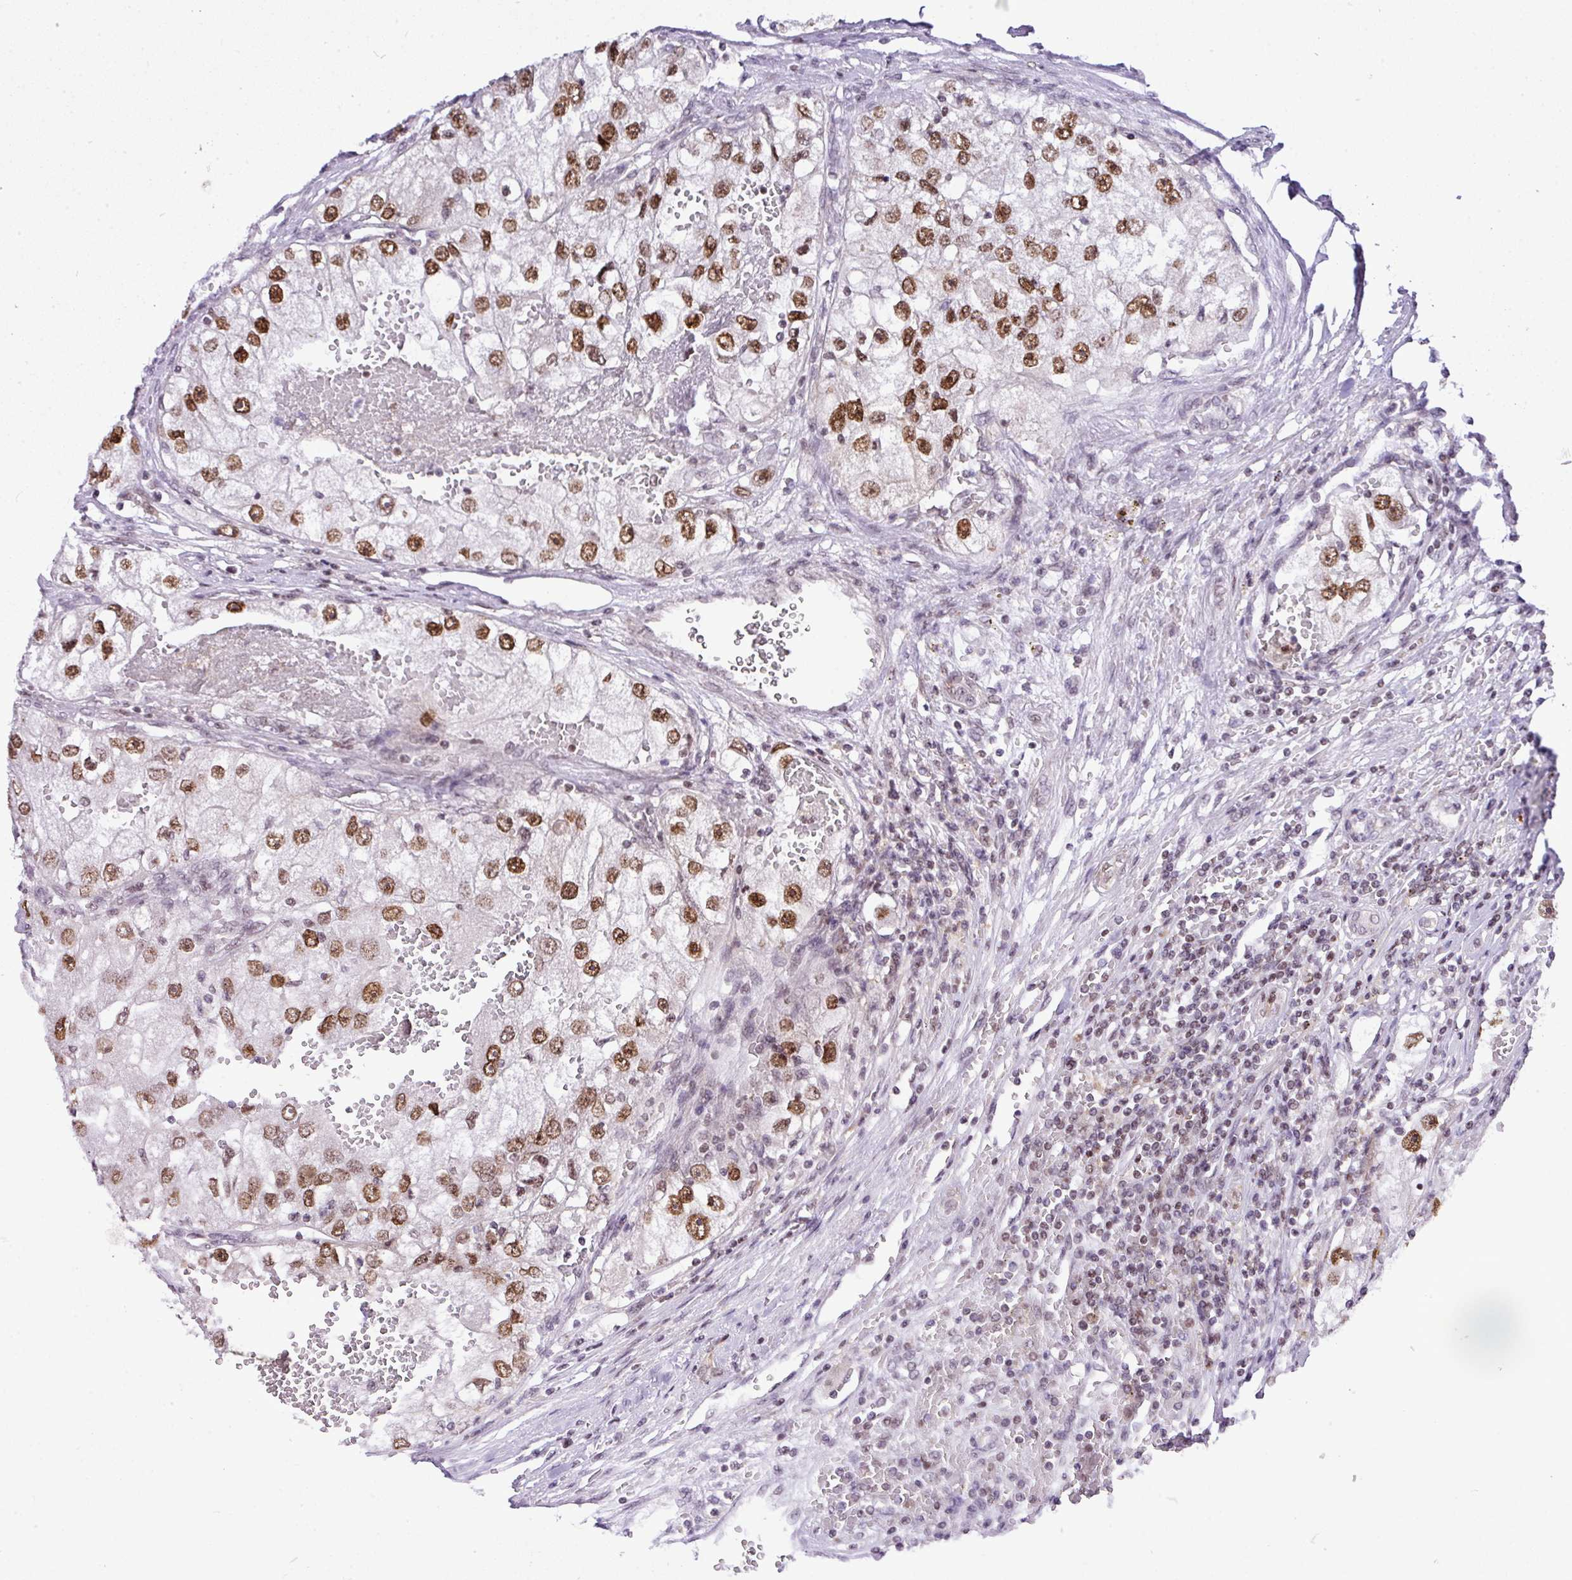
{"staining": {"intensity": "moderate", "quantity": ">75%", "location": "nuclear"}, "tissue": "renal cancer", "cell_type": "Tumor cells", "image_type": "cancer", "snomed": [{"axis": "morphology", "description": "Adenocarcinoma, NOS"}, {"axis": "topography", "description": "Kidney"}], "caption": "Human adenocarcinoma (renal) stained with a protein marker shows moderate staining in tumor cells.", "gene": "CCDC137", "patient": {"sex": "male", "age": 63}}